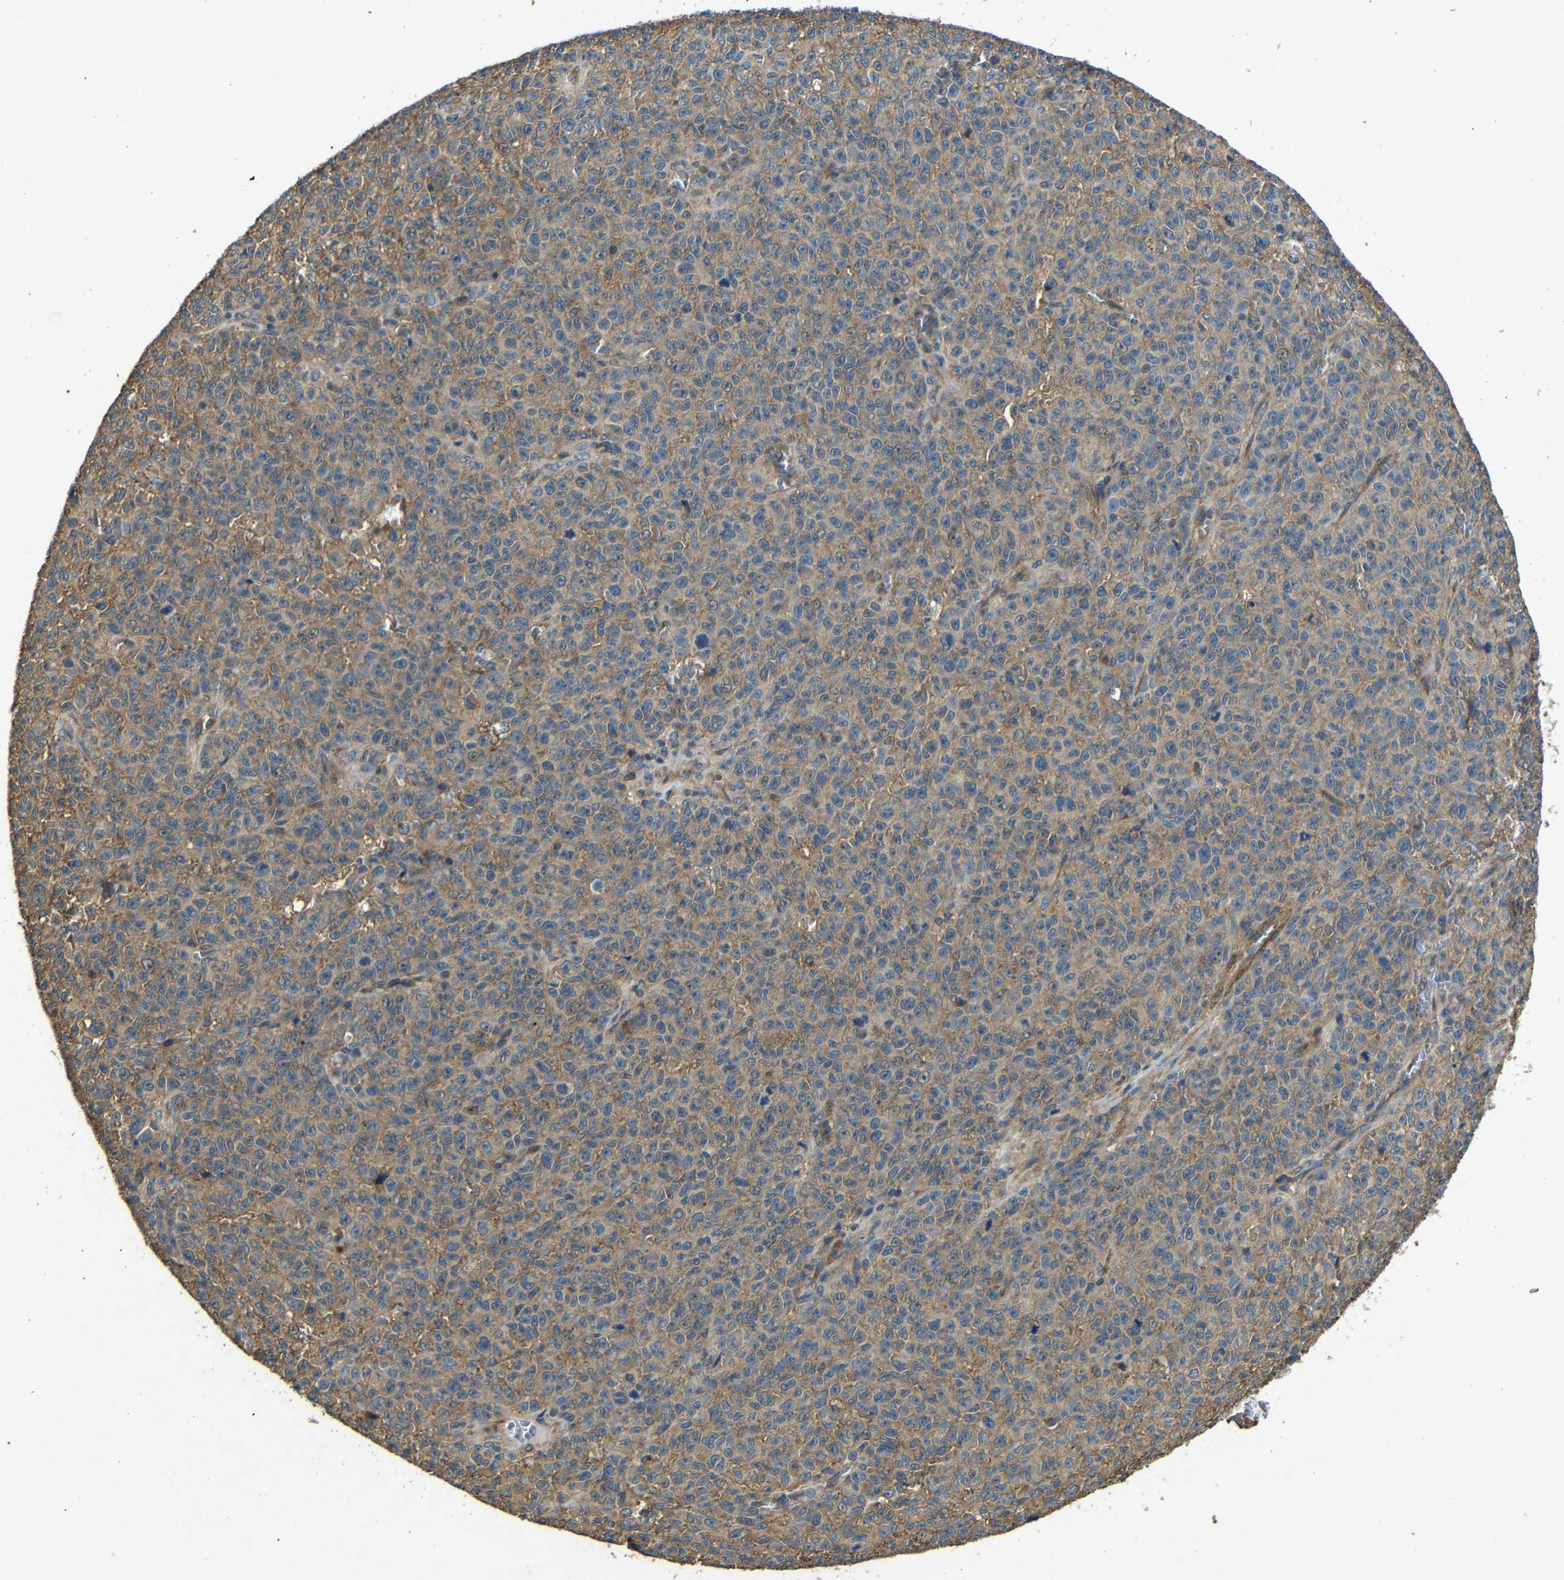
{"staining": {"intensity": "moderate", "quantity": "25%-75%", "location": "cytoplasmic/membranous"}, "tissue": "melanoma", "cell_type": "Tumor cells", "image_type": "cancer", "snomed": [{"axis": "morphology", "description": "Malignant melanoma, NOS"}, {"axis": "topography", "description": "Skin"}], "caption": "Protein expression analysis of malignant melanoma shows moderate cytoplasmic/membranous expression in approximately 25%-75% of tumor cells.", "gene": "BNIP3", "patient": {"sex": "female", "age": 82}}